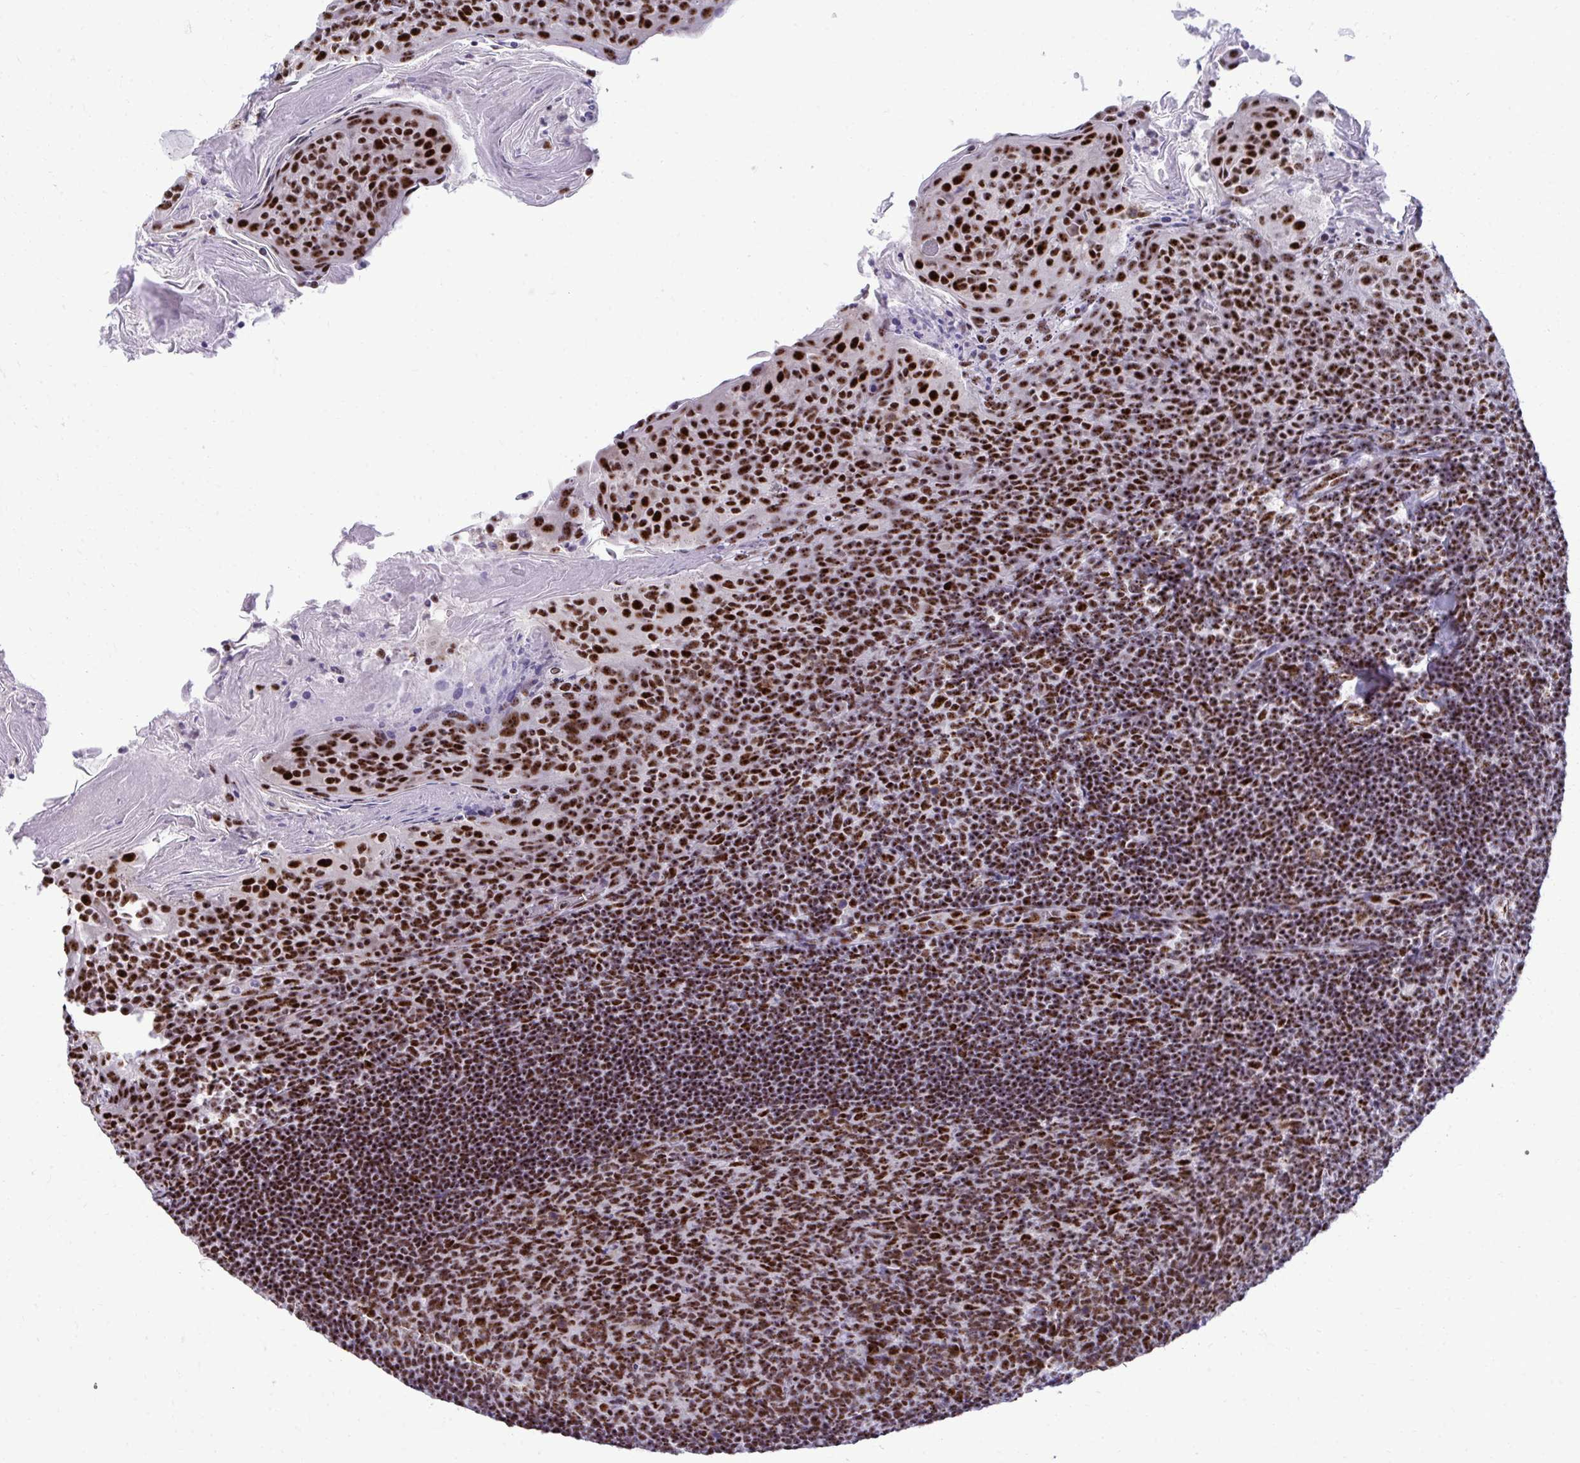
{"staining": {"intensity": "strong", "quantity": ">75%", "location": "nuclear"}, "tissue": "tonsil", "cell_type": "Germinal center cells", "image_type": "normal", "snomed": [{"axis": "morphology", "description": "Normal tissue, NOS"}, {"axis": "topography", "description": "Tonsil"}], "caption": "Immunohistochemical staining of unremarkable human tonsil reveals high levels of strong nuclear staining in approximately >75% of germinal center cells. (brown staining indicates protein expression, while blue staining denotes nuclei).", "gene": "PELP1", "patient": {"sex": "female", "age": 10}}